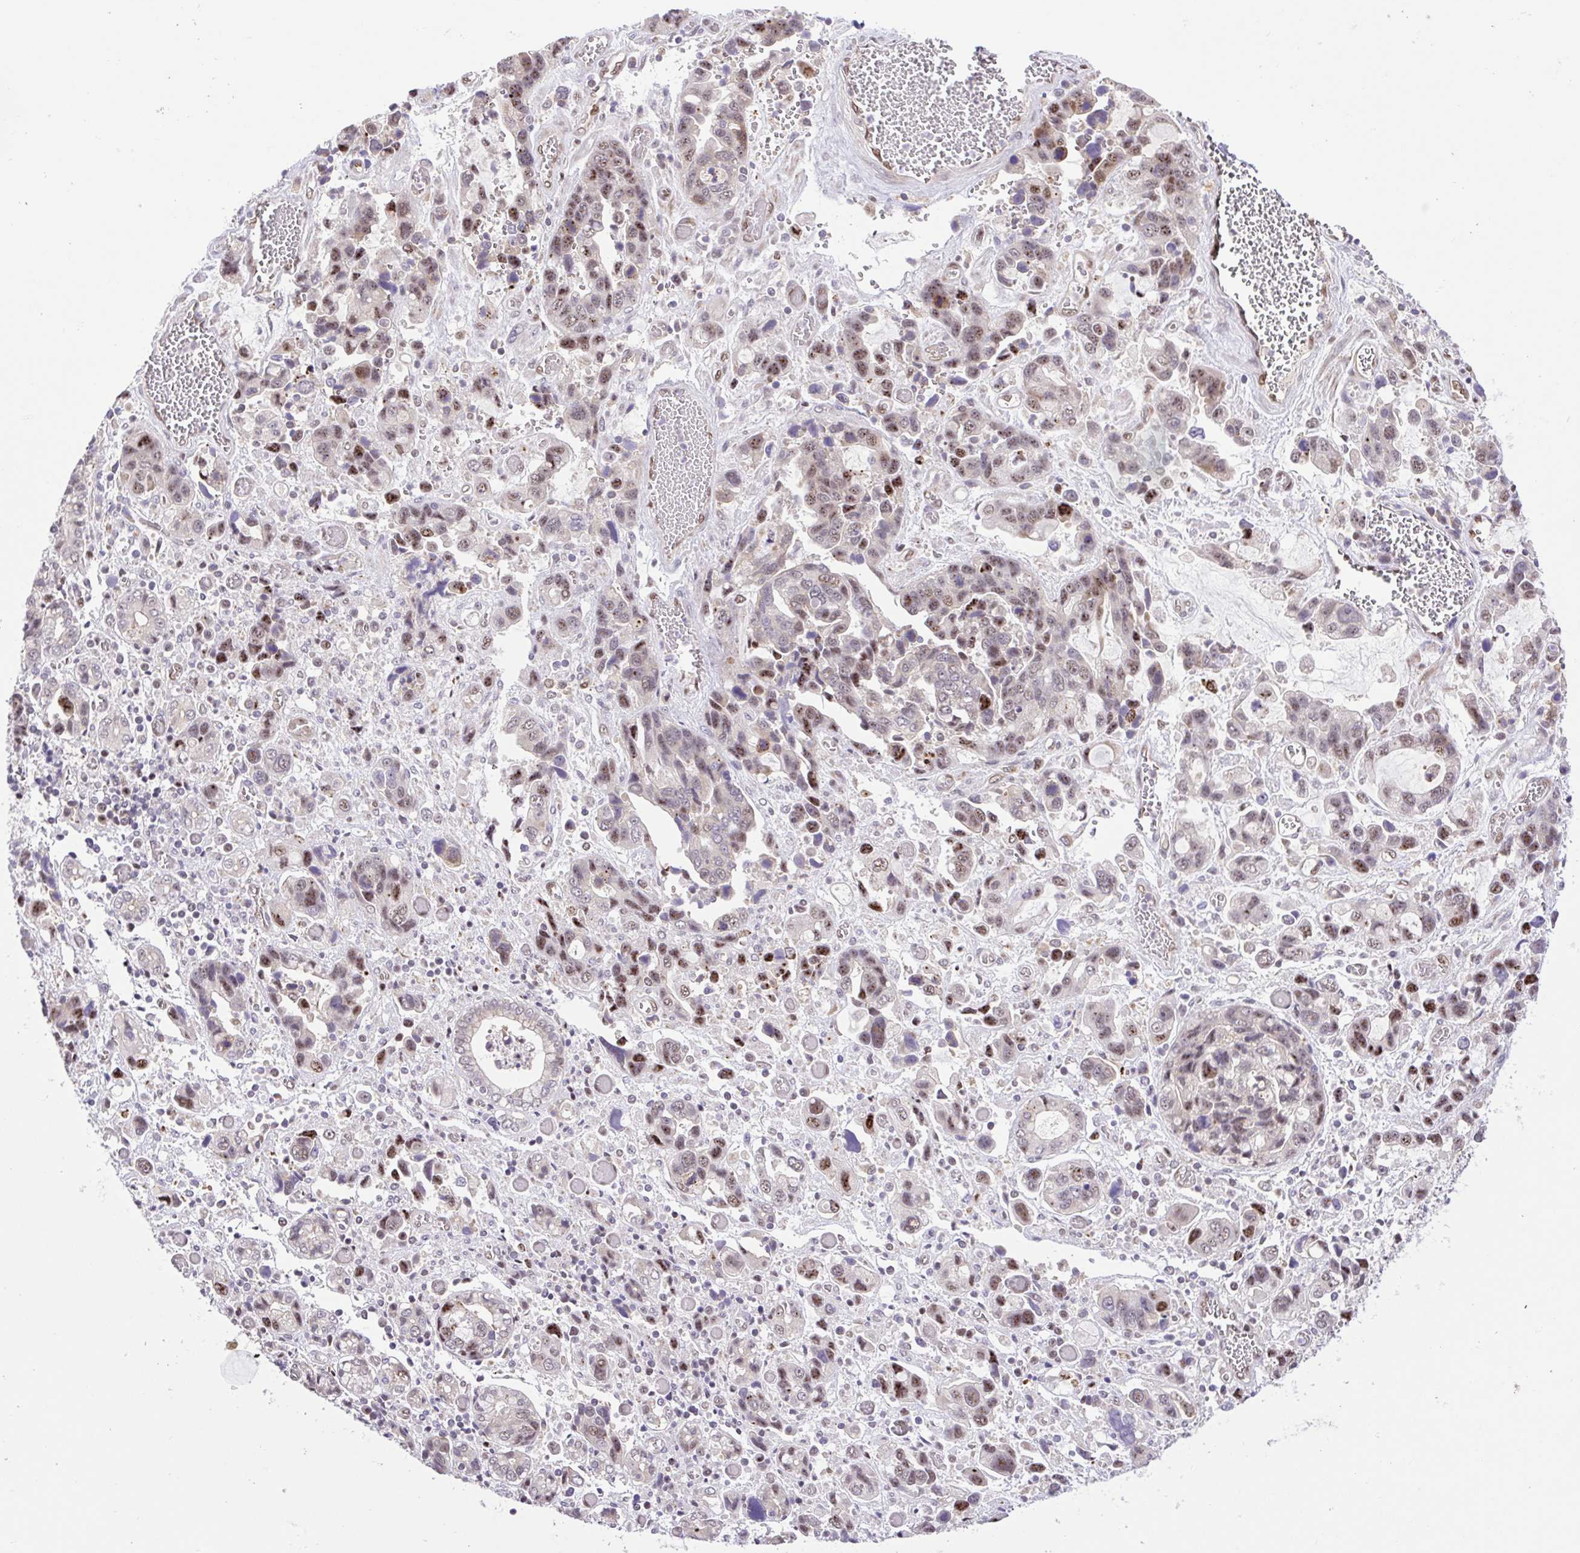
{"staining": {"intensity": "weak", "quantity": "25%-75%", "location": "nuclear"}, "tissue": "stomach cancer", "cell_type": "Tumor cells", "image_type": "cancer", "snomed": [{"axis": "morphology", "description": "Adenocarcinoma, NOS"}, {"axis": "topography", "description": "Stomach, upper"}], "caption": "Stomach cancer (adenocarcinoma) tissue displays weak nuclear staining in approximately 25%-75% of tumor cells, visualized by immunohistochemistry.", "gene": "ERG", "patient": {"sex": "female", "age": 81}}